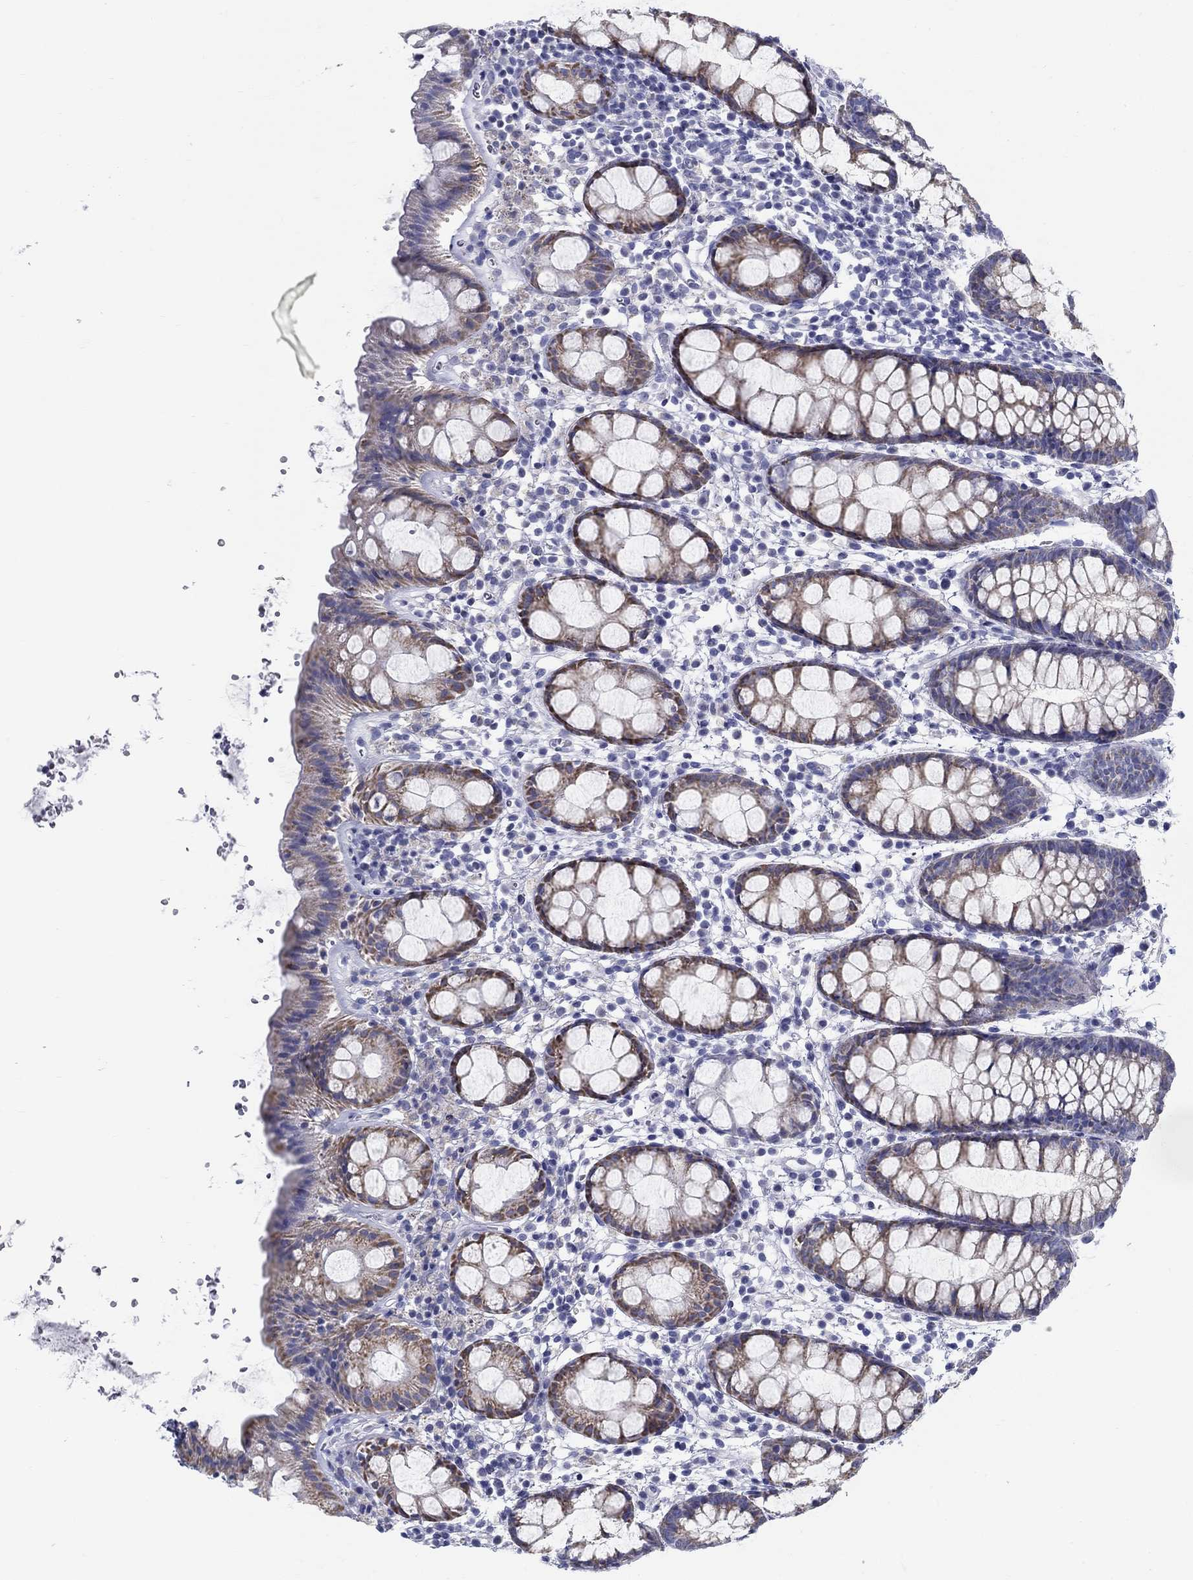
{"staining": {"intensity": "moderate", "quantity": "25%-75%", "location": "cytoplasmic/membranous"}, "tissue": "rectum", "cell_type": "Glandular cells", "image_type": "normal", "snomed": [{"axis": "morphology", "description": "Normal tissue, NOS"}, {"axis": "topography", "description": "Rectum"}], "caption": "This image exhibits normal rectum stained with IHC to label a protein in brown. The cytoplasmic/membranous of glandular cells show moderate positivity for the protein. Nuclei are counter-stained blue.", "gene": "UPB1", "patient": {"sex": "male", "age": 57}}